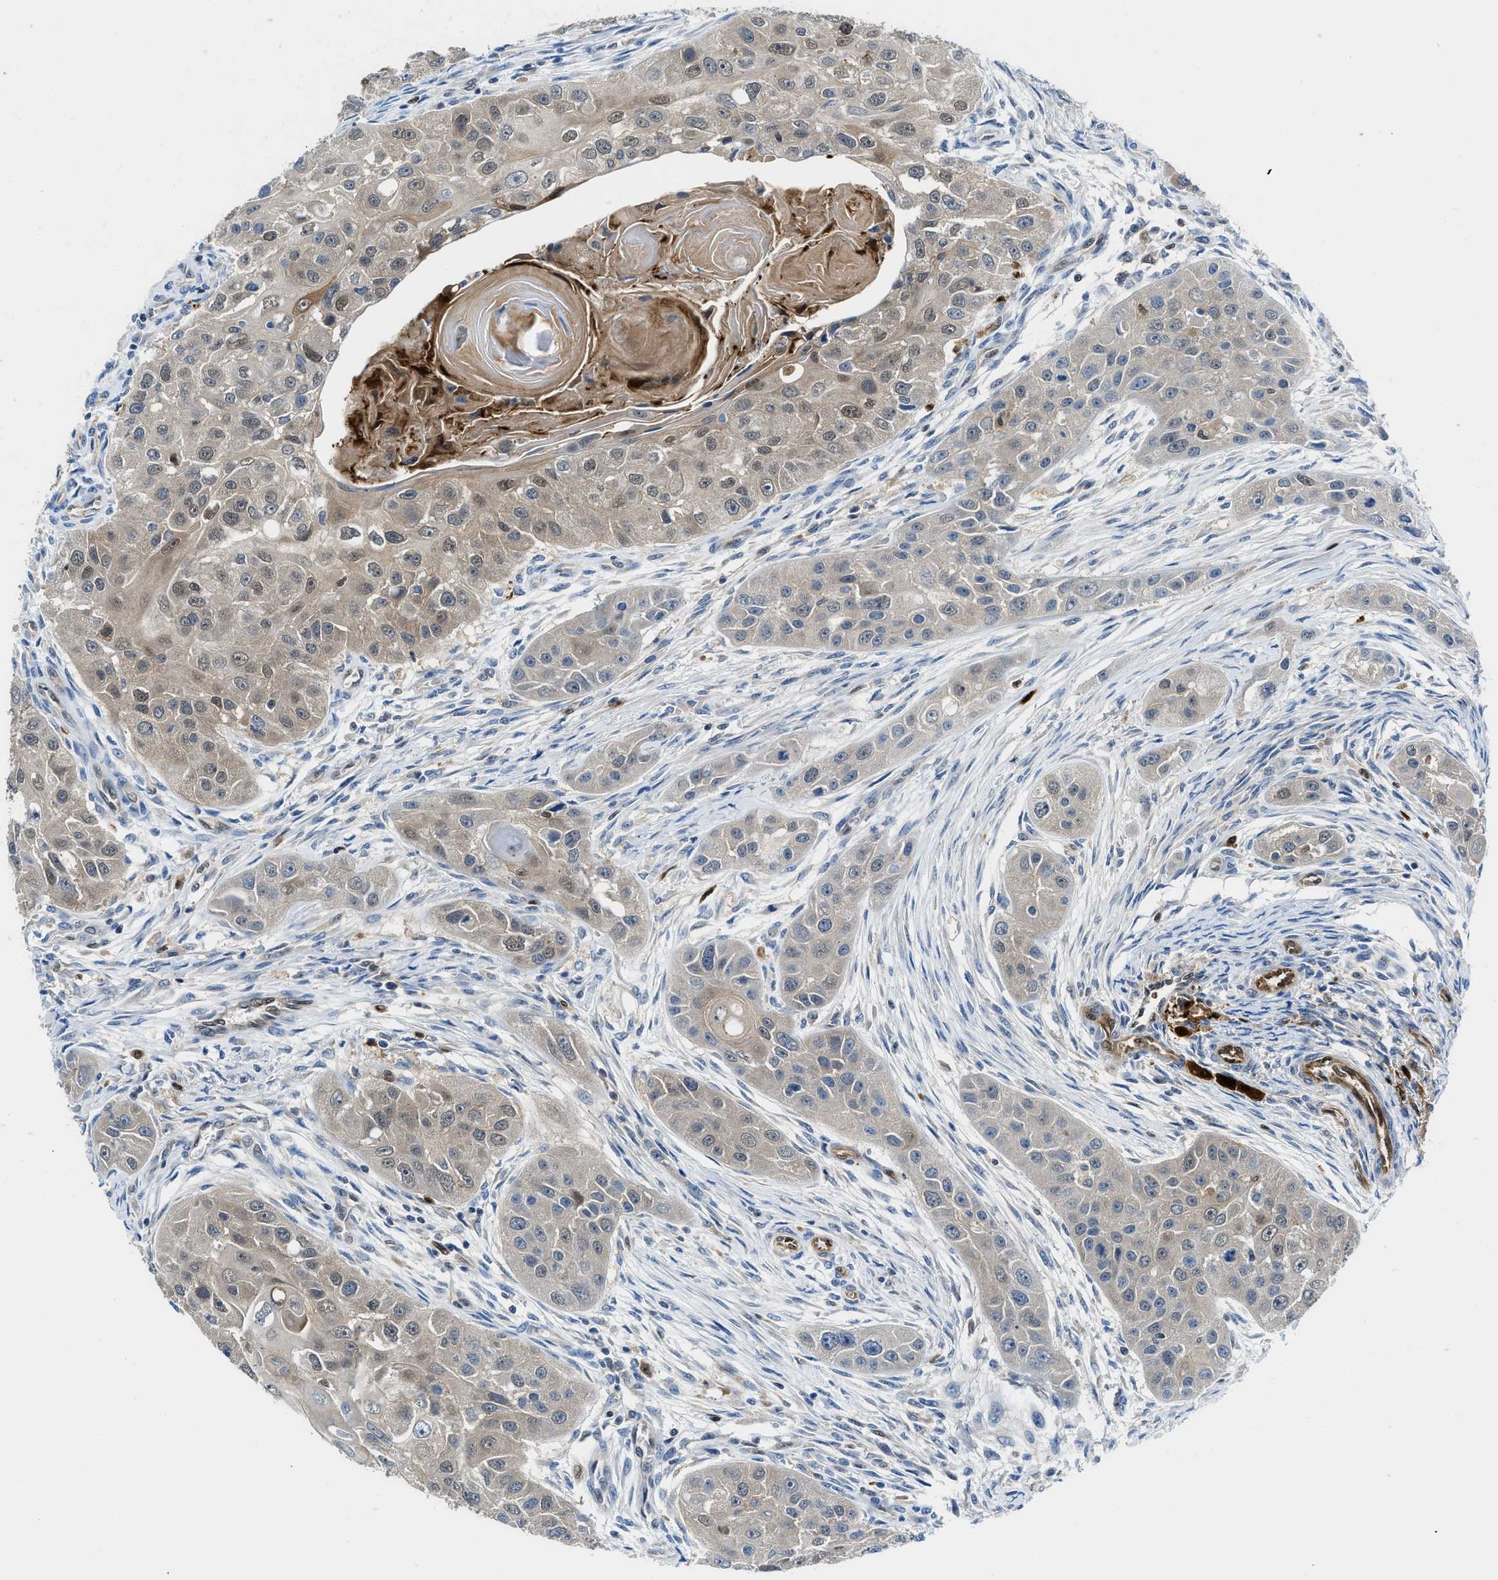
{"staining": {"intensity": "weak", "quantity": ">75%", "location": "cytoplasmic/membranous,nuclear"}, "tissue": "head and neck cancer", "cell_type": "Tumor cells", "image_type": "cancer", "snomed": [{"axis": "morphology", "description": "Normal tissue, NOS"}, {"axis": "morphology", "description": "Squamous cell carcinoma, NOS"}, {"axis": "topography", "description": "Skeletal muscle"}, {"axis": "topography", "description": "Head-Neck"}], "caption": "Tumor cells demonstrate weak cytoplasmic/membranous and nuclear staining in about >75% of cells in head and neck squamous cell carcinoma.", "gene": "LTA4H", "patient": {"sex": "male", "age": 51}}